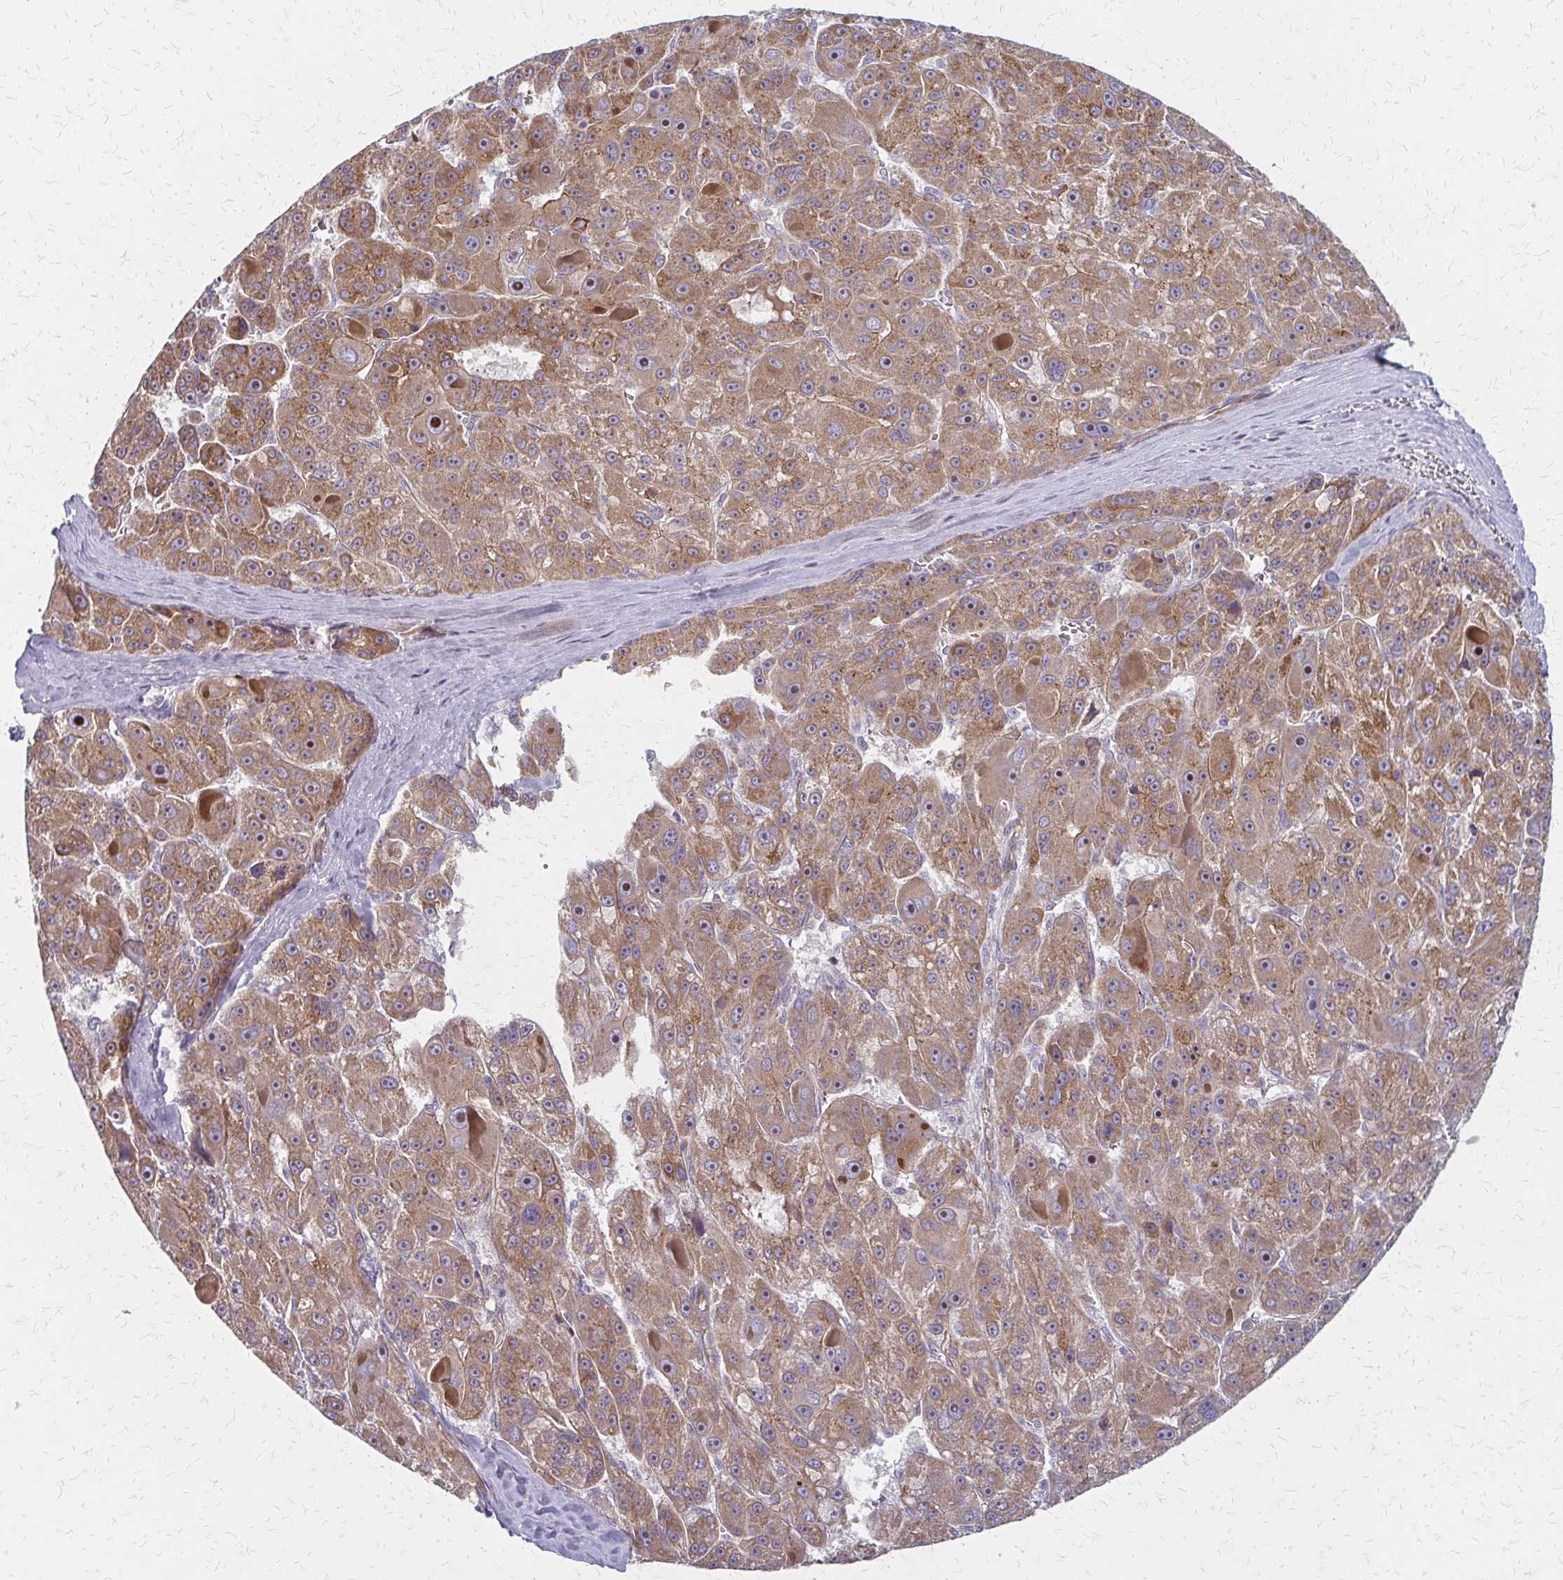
{"staining": {"intensity": "moderate", "quantity": ">75%", "location": "cytoplasmic/membranous"}, "tissue": "liver cancer", "cell_type": "Tumor cells", "image_type": "cancer", "snomed": [{"axis": "morphology", "description": "Carcinoma, Hepatocellular, NOS"}, {"axis": "topography", "description": "Liver"}], "caption": "Approximately >75% of tumor cells in human liver cancer (hepatocellular carcinoma) demonstrate moderate cytoplasmic/membranous protein positivity as visualized by brown immunohistochemical staining.", "gene": "ZNF383", "patient": {"sex": "male", "age": 76}}